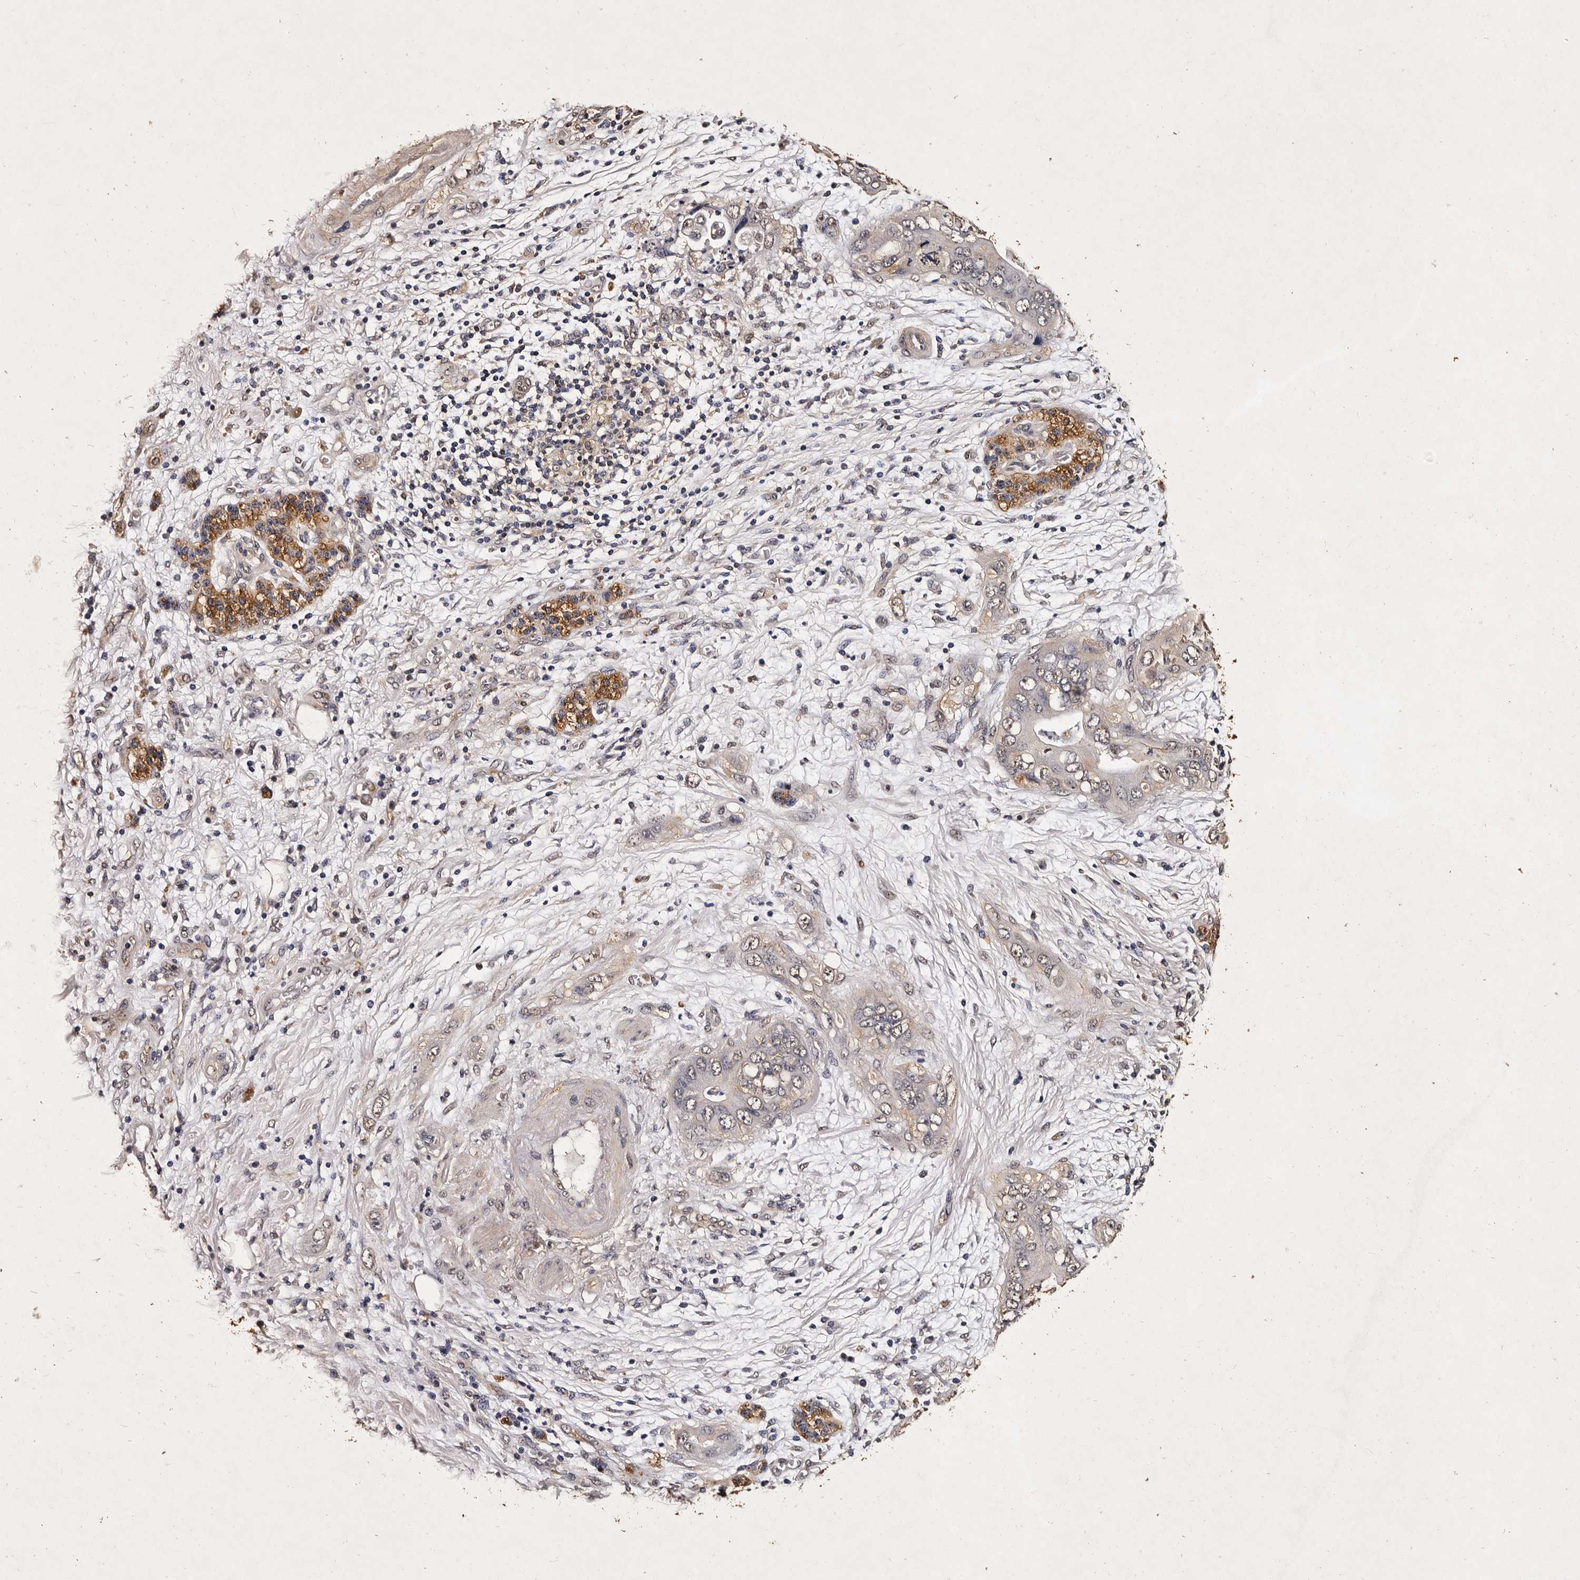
{"staining": {"intensity": "weak", "quantity": "<25%", "location": "nuclear"}, "tissue": "pancreatic cancer", "cell_type": "Tumor cells", "image_type": "cancer", "snomed": [{"axis": "morphology", "description": "Adenocarcinoma, NOS"}, {"axis": "topography", "description": "Pancreas"}], "caption": "The histopathology image exhibits no significant staining in tumor cells of pancreatic adenocarcinoma.", "gene": "PARS2", "patient": {"sex": "female", "age": 78}}